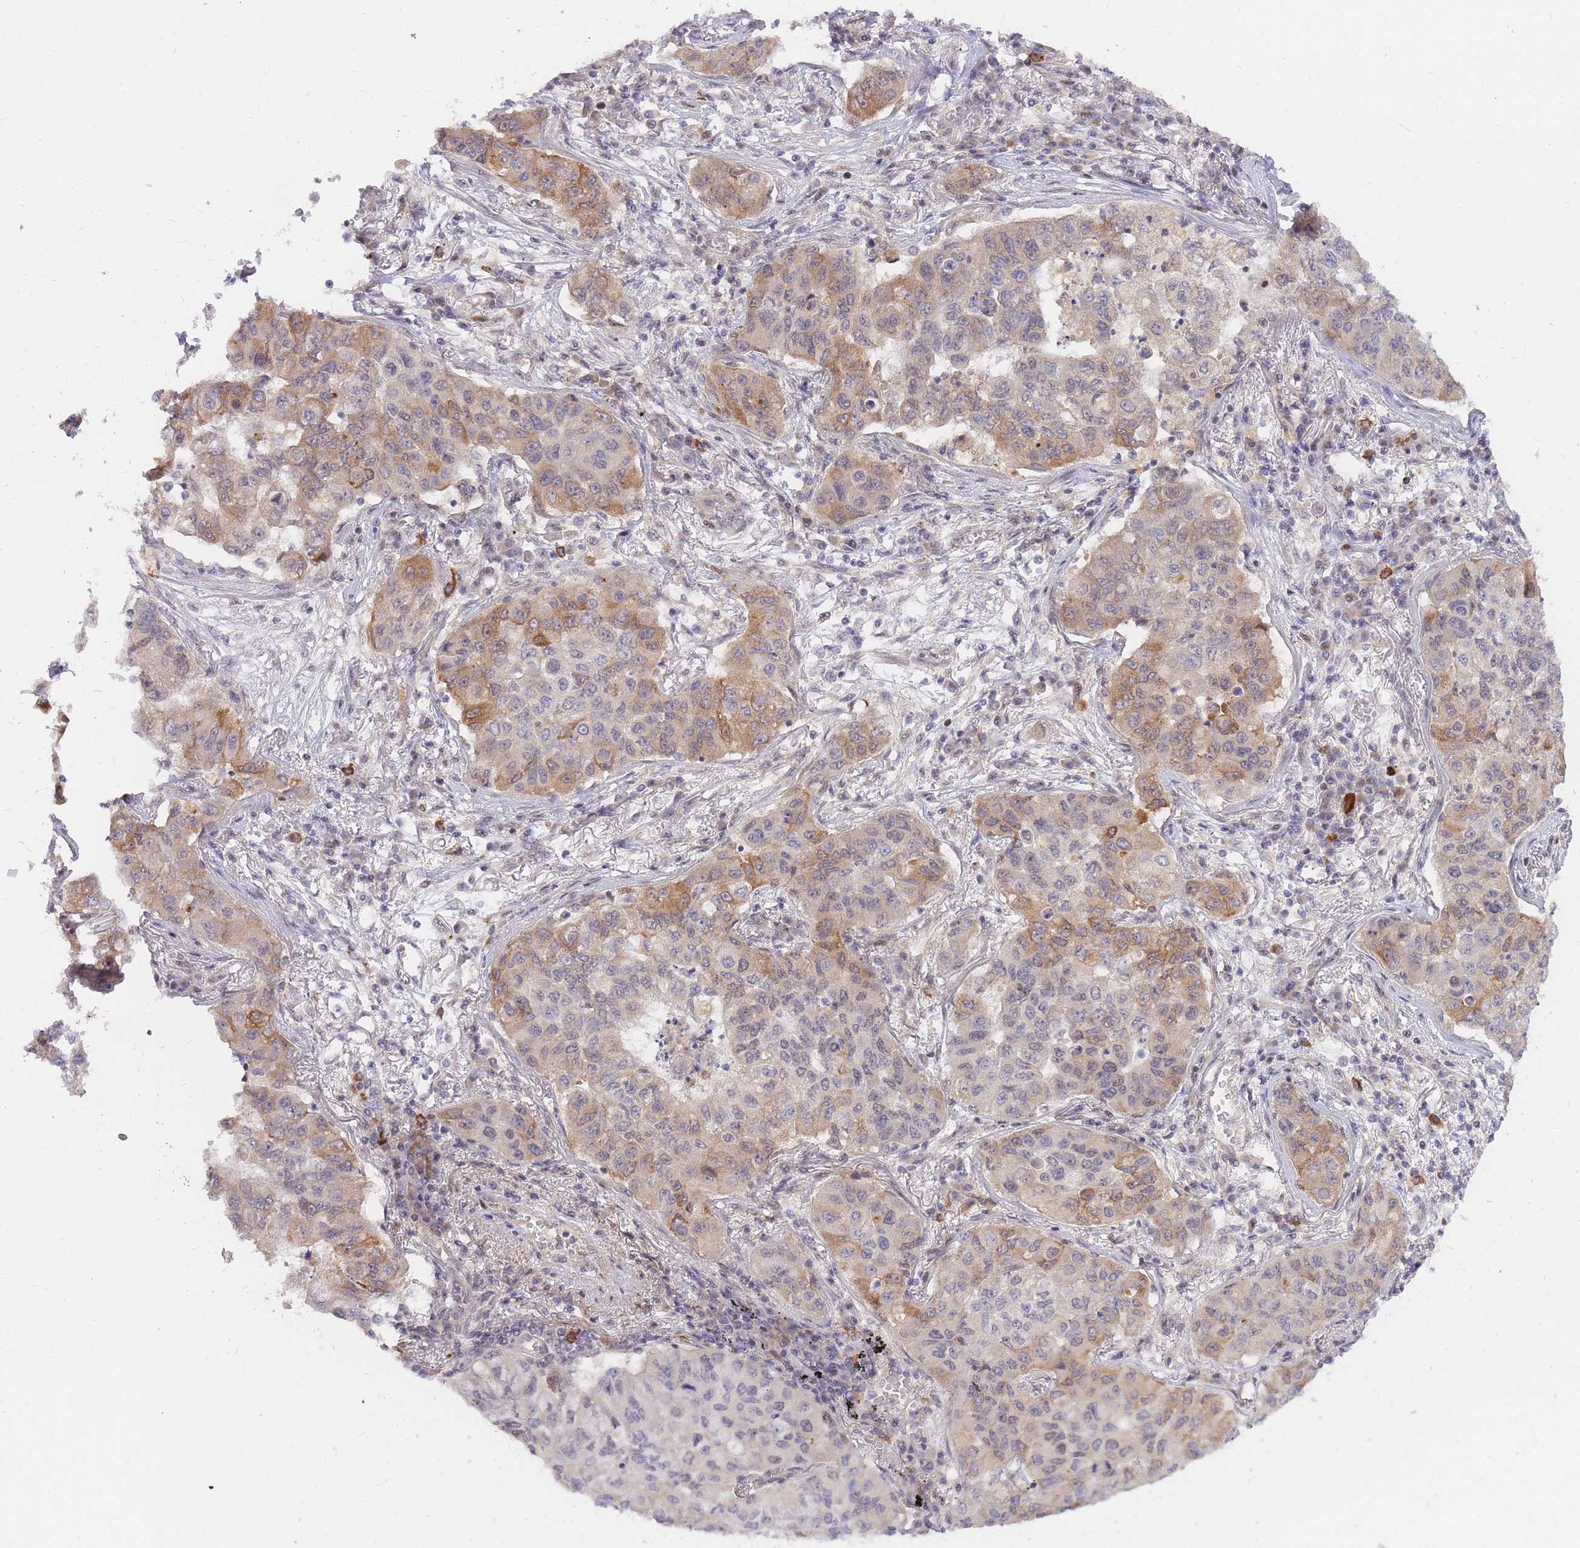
{"staining": {"intensity": "moderate", "quantity": "25%-75%", "location": "cytoplasmic/membranous"}, "tissue": "lung cancer", "cell_type": "Tumor cells", "image_type": "cancer", "snomed": [{"axis": "morphology", "description": "Squamous cell carcinoma, NOS"}, {"axis": "topography", "description": "Lung"}], "caption": "A brown stain shows moderate cytoplasmic/membranous expression of a protein in lung cancer (squamous cell carcinoma) tumor cells.", "gene": "TLE2", "patient": {"sex": "male", "age": 74}}